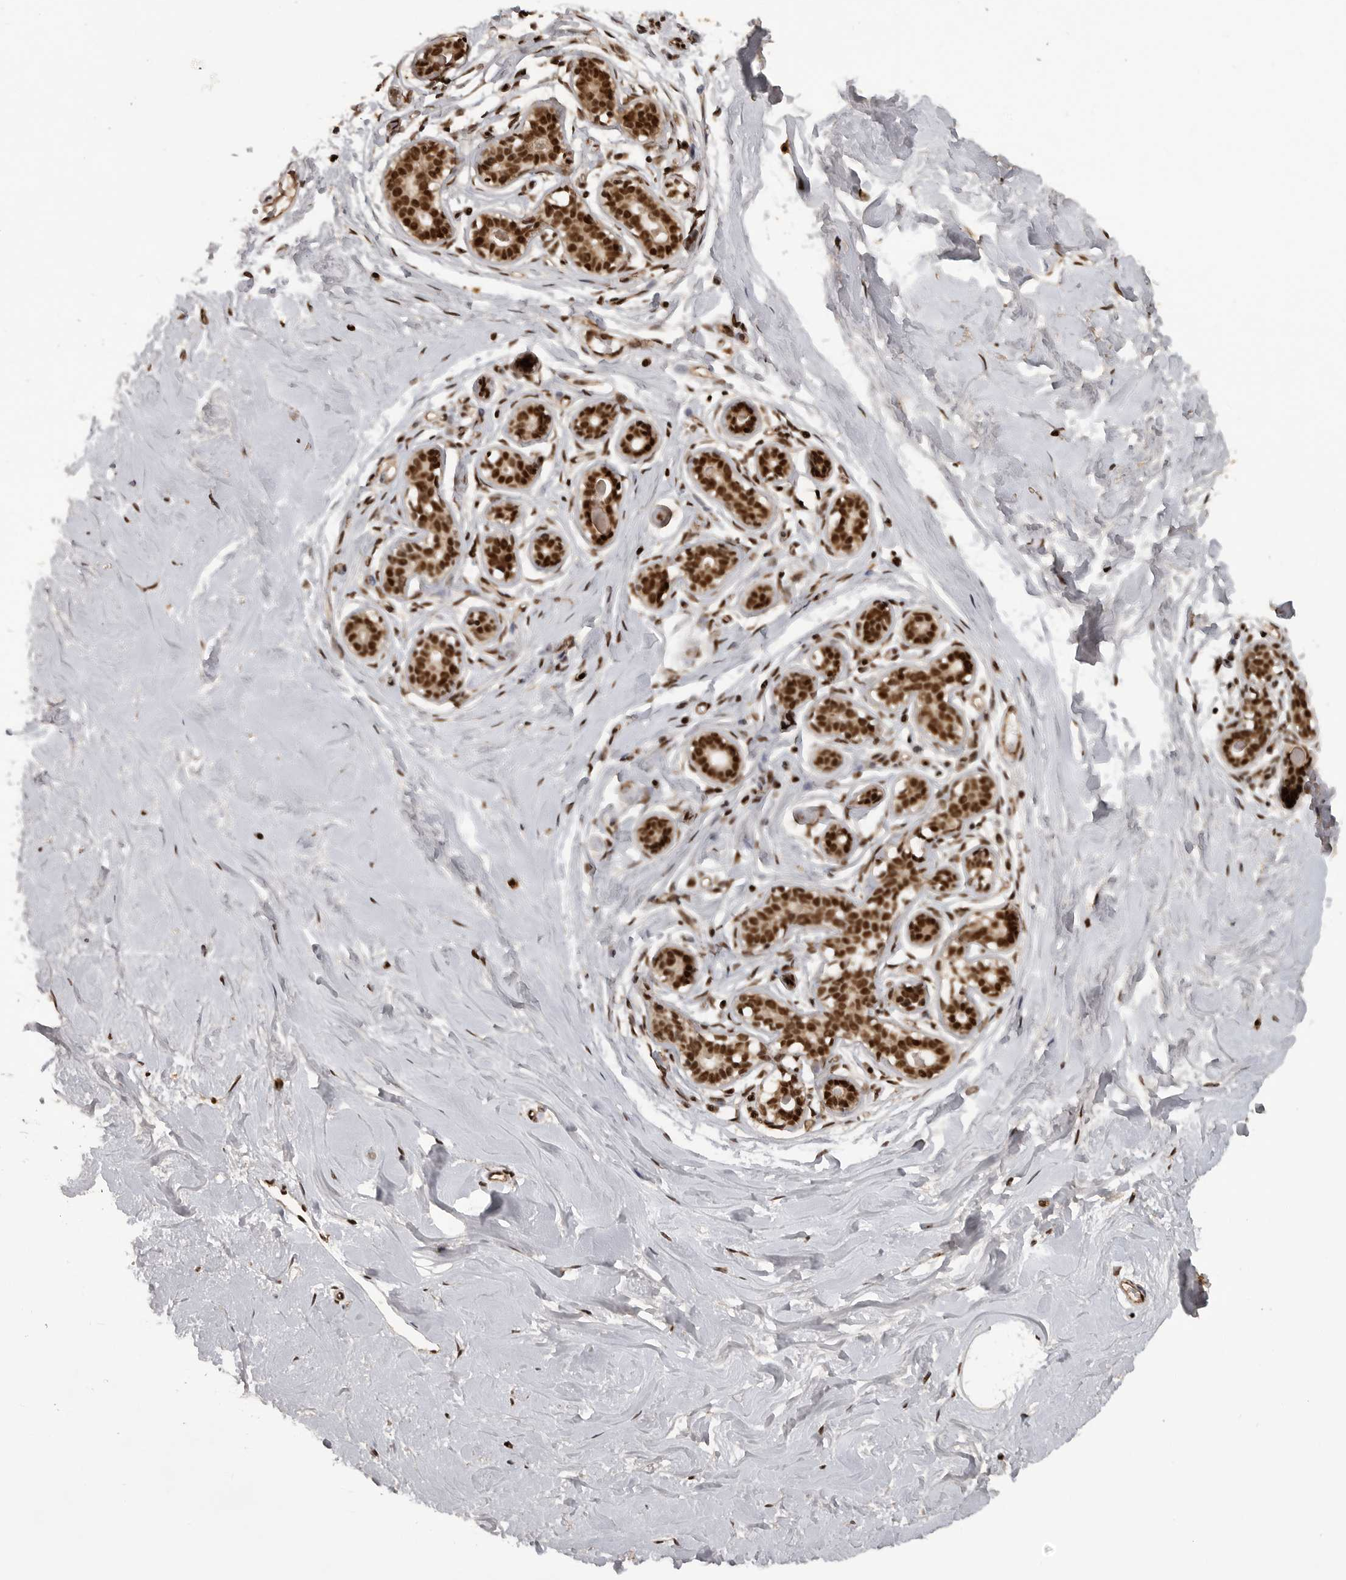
{"staining": {"intensity": "moderate", "quantity": "<25%", "location": "nuclear"}, "tissue": "breast", "cell_type": "Adipocytes", "image_type": "normal", "snomed": [{"axis": "morphology", "description": "Normal tissue, NOS"}, {"axis": "morphology", "description": "Adenoma, NOS"}, {"axis": "topography", "description": "Breast"}], "caption": "DAB (3,3'-diaminobenzidine) immunohistochemical staining of unremarkable human breast demonstrates moderate nuclear protein positivity in approximately <25% of adipocytes. The staining was performed using DAB, with brown indicating positive protein expression. Nuclei are stained blue with hematoxylin.", "gene": "CBLL1", "patient": {"sex": "female", "age": 23}}